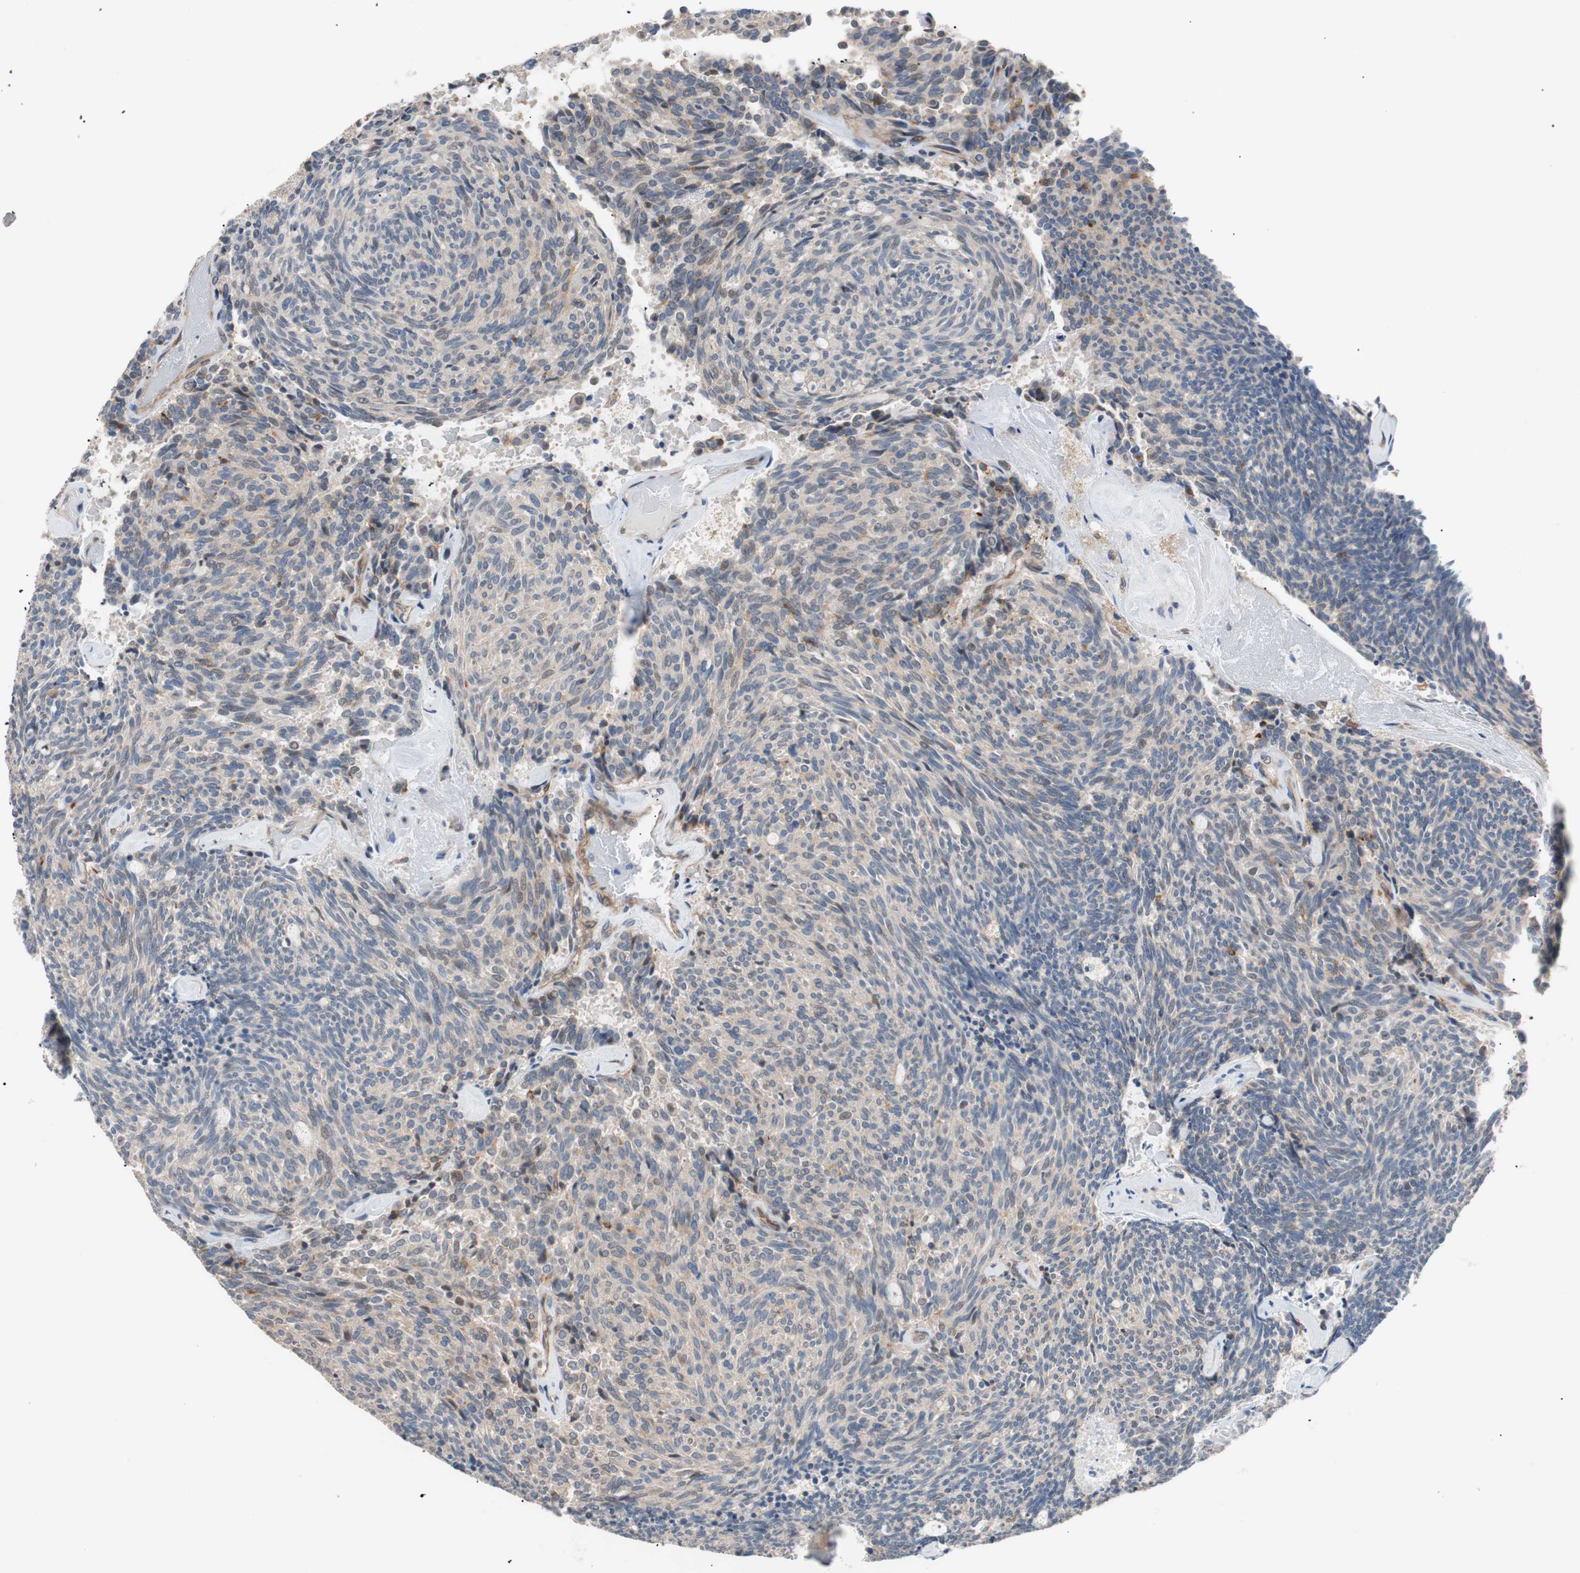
{"staining": {"intensity": "weak", "quantity": "25%-75%", "location": "cytoplasmic/membranous"}, "tissue": "carcinoid", "cell_type": "Tumor cells", "image_type": "cancer", "snomed": [{"axis": "morphology", "description": "Carcinoid, malignant, NOS"}, {"axis": "topography", "description": "Pancreas"}], "caption": "Carcinoid was stained to show a protein in brown. There is low levels of weak cytoplasmic/membranous expression in about 25%-75% of tumor cells.", "gene": "SMG1", "patient": {"sex": "female", "age": 54}}